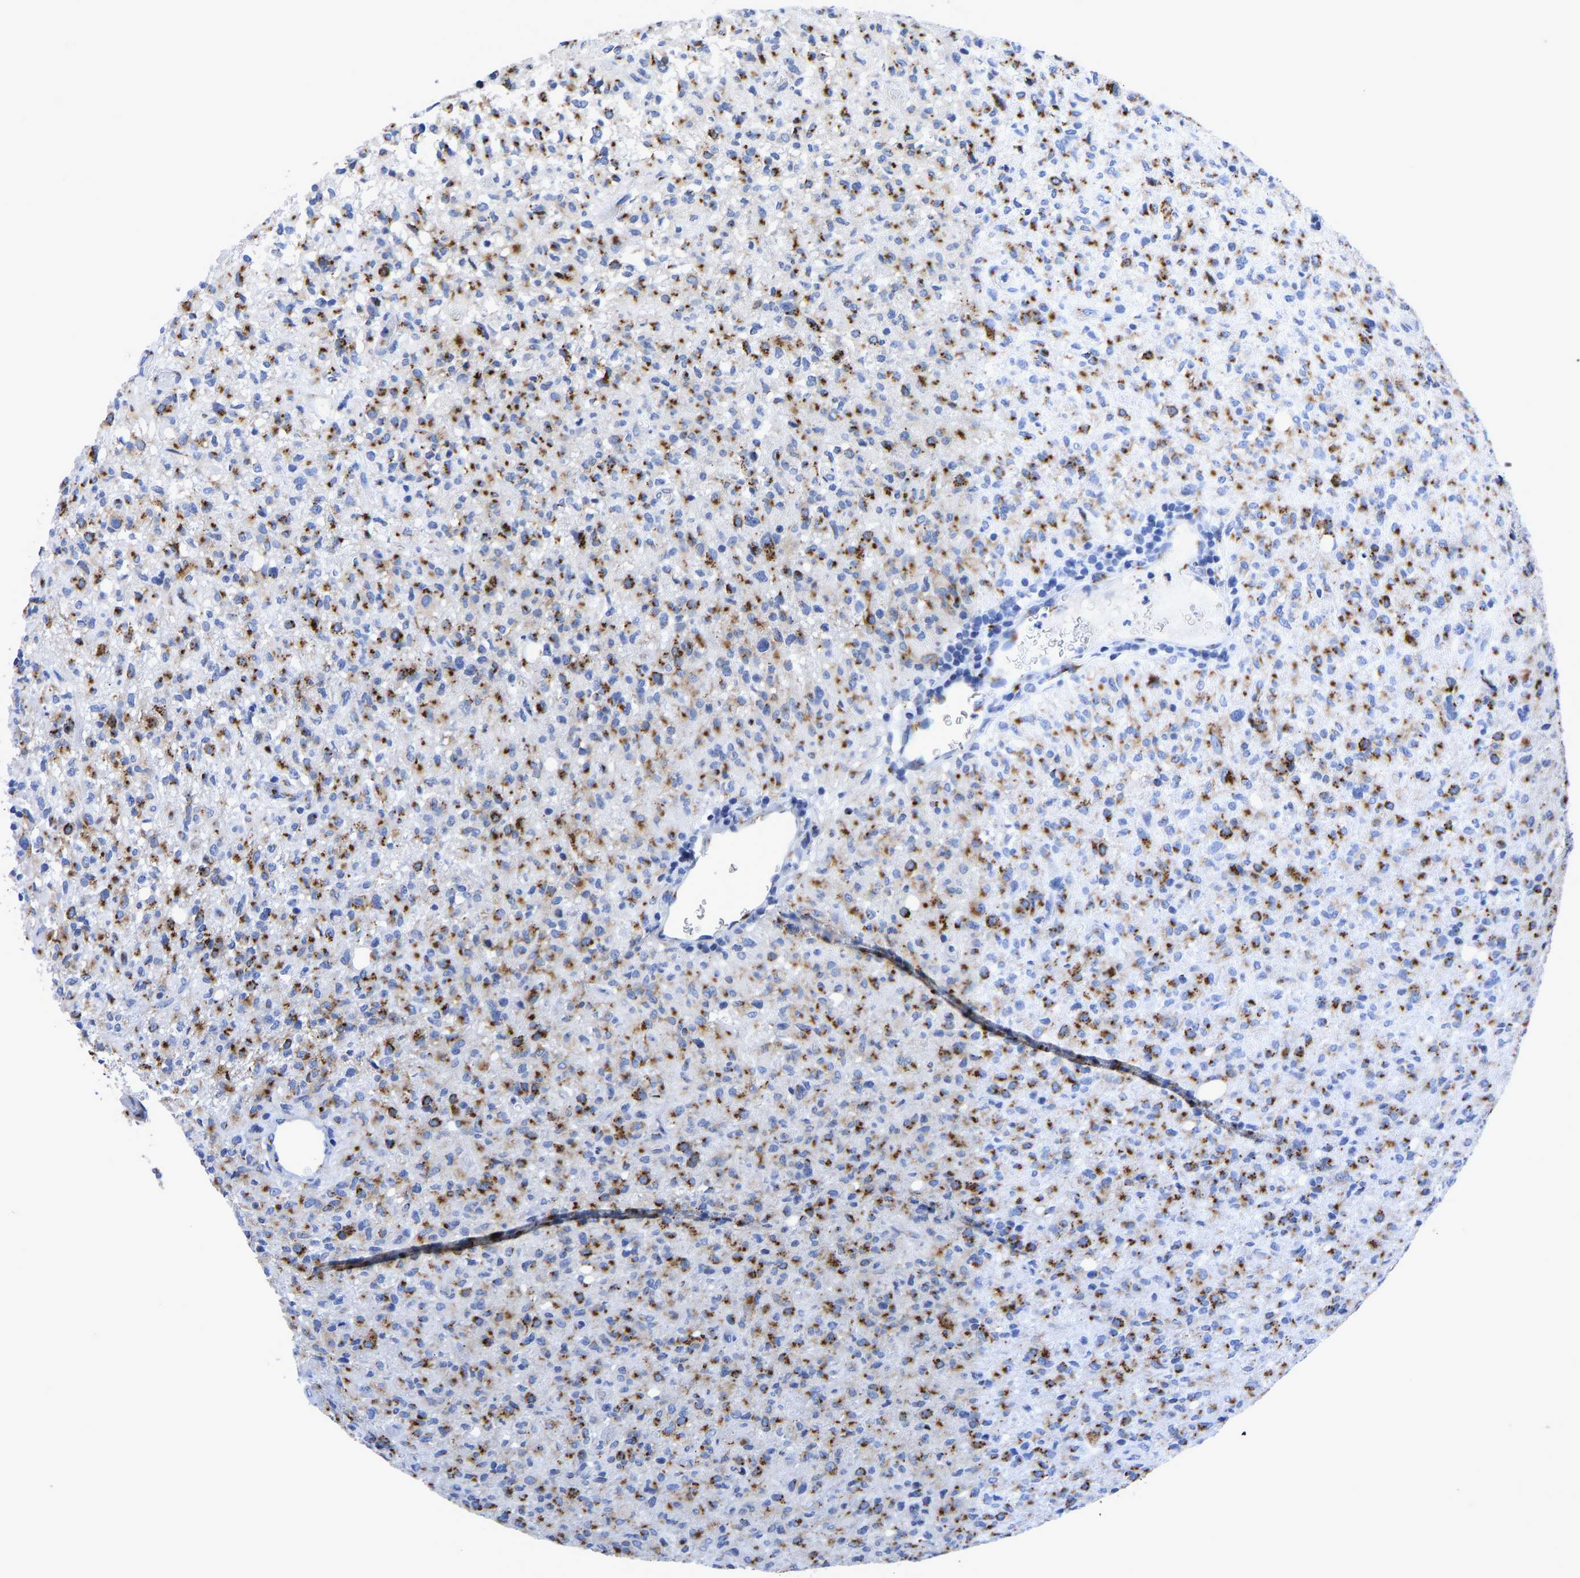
{"staining": {"intensity": "strong", "quantity": ">75%", "location": "cytoplasmic/membranous"}, "tissue": "glioma", "cell_type": "Tumor cells", "image_type": "cancer", "snomed": [{"axis": "morphology", "description": "Glioma, malignant, High grade"}, {"axis": "topography", "description": "Brain"}], "caption": "Malignant high-grade glioma stained with DAB immunohistochemistry (IHC) reveals high levels of strong cytoplasmic/membranous expression in approximately >75% of tumor cells.", "gene": "TMEM87A", "patient": {"sex": "female", "age": 57}}